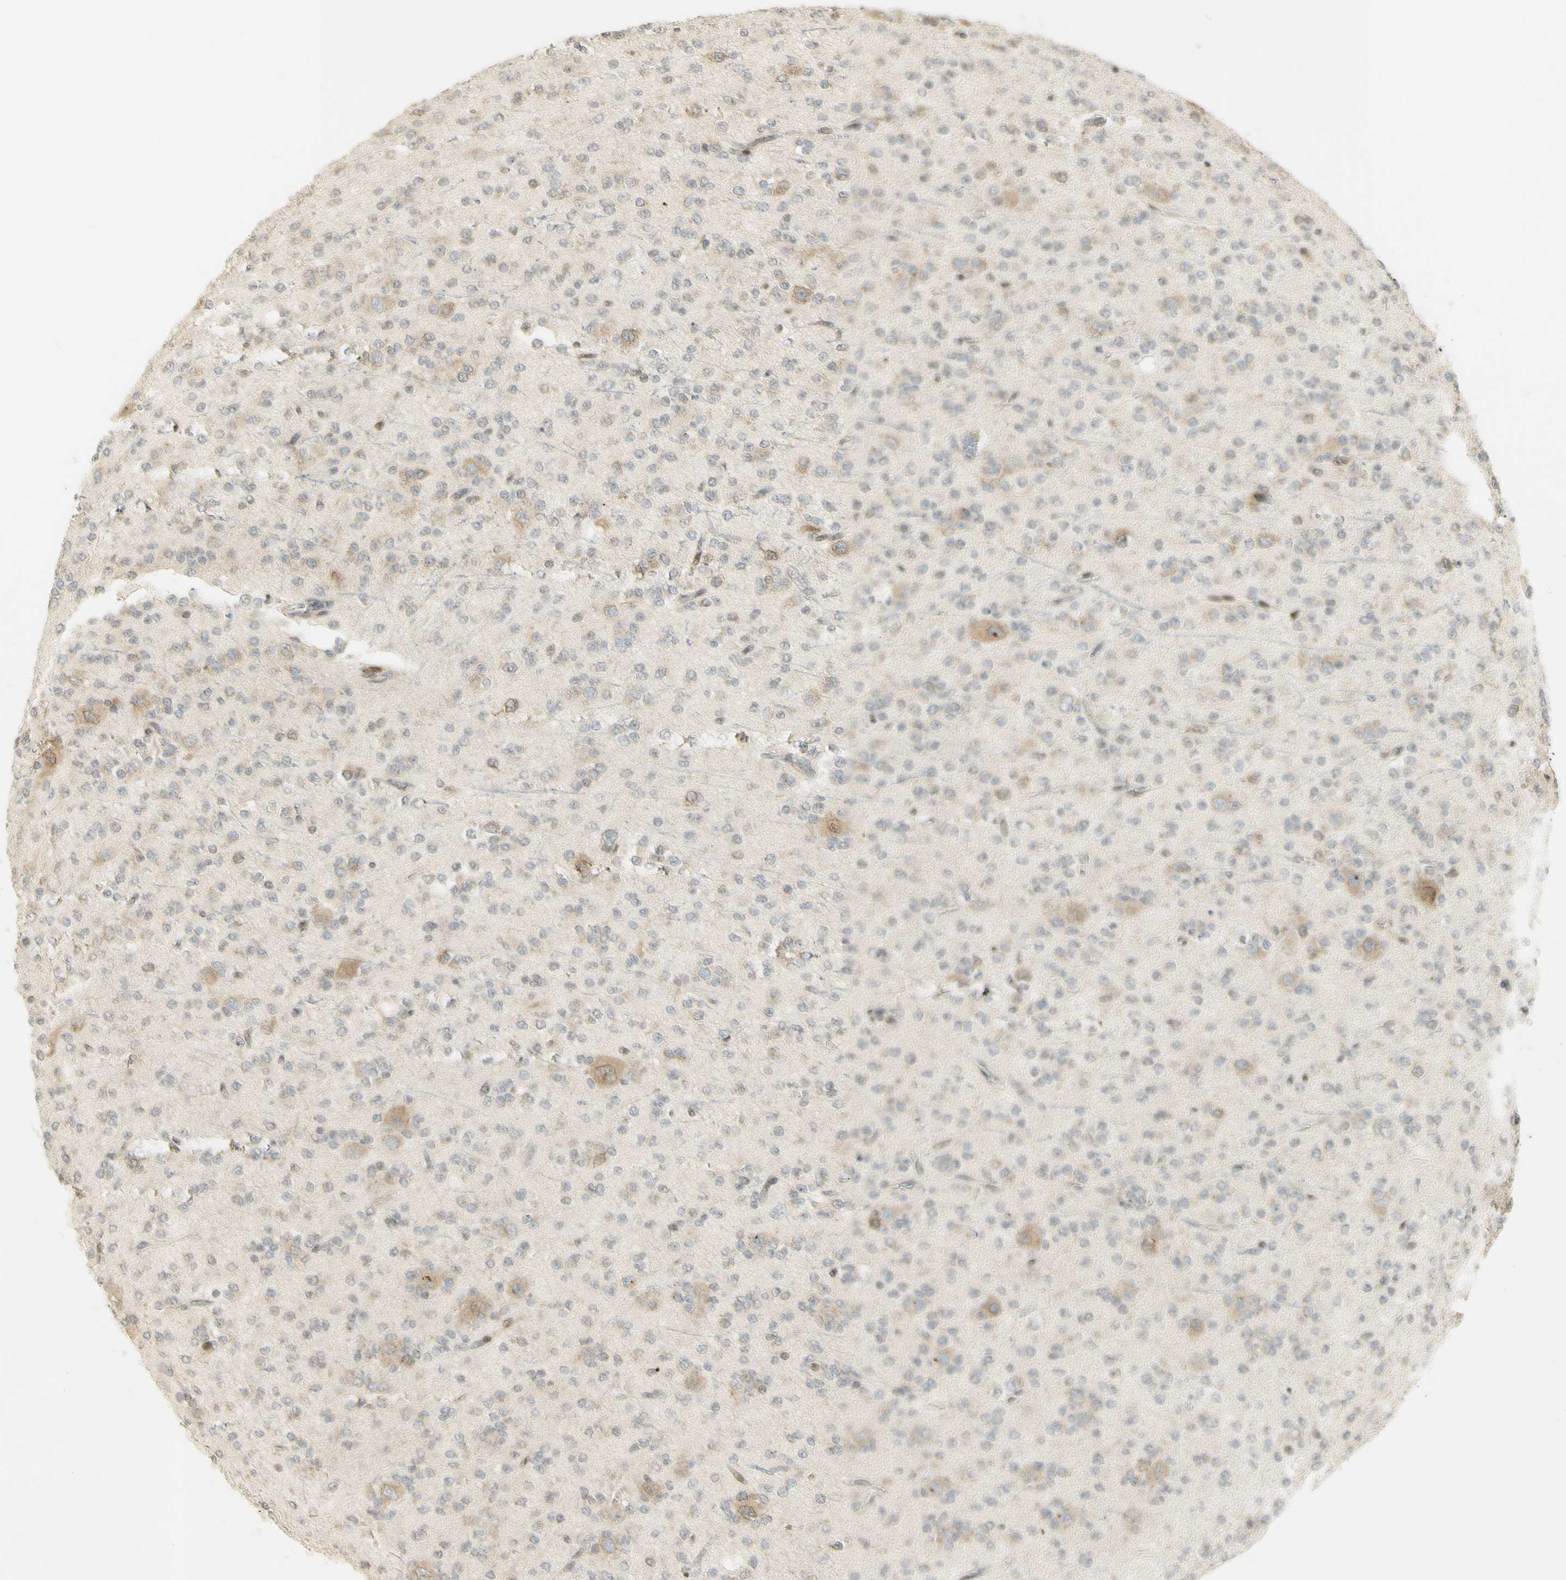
{"staining": {"intensity": "moderate", "quantity": "<25%", "location": "cytoplasmic/membranous,nuclear"}, "tissue": "glioma", "cell_type": "Tumor cells", "image_type": "cancer", "snomed": [{"axis": "morphology", "description": "Glioma, malignant, Low grade"}, {"axis": "topography", "description": "Brain"}], "caption": "Approximately <25% of tumor cells in malignant glioma (low-grade) show moderate cytoplasmic/membranous and nuclear protein expression as visualized by brown immunohistochemical staining.", "gene": "KIF11", "patient": {"sex": "male", "age": 38}}